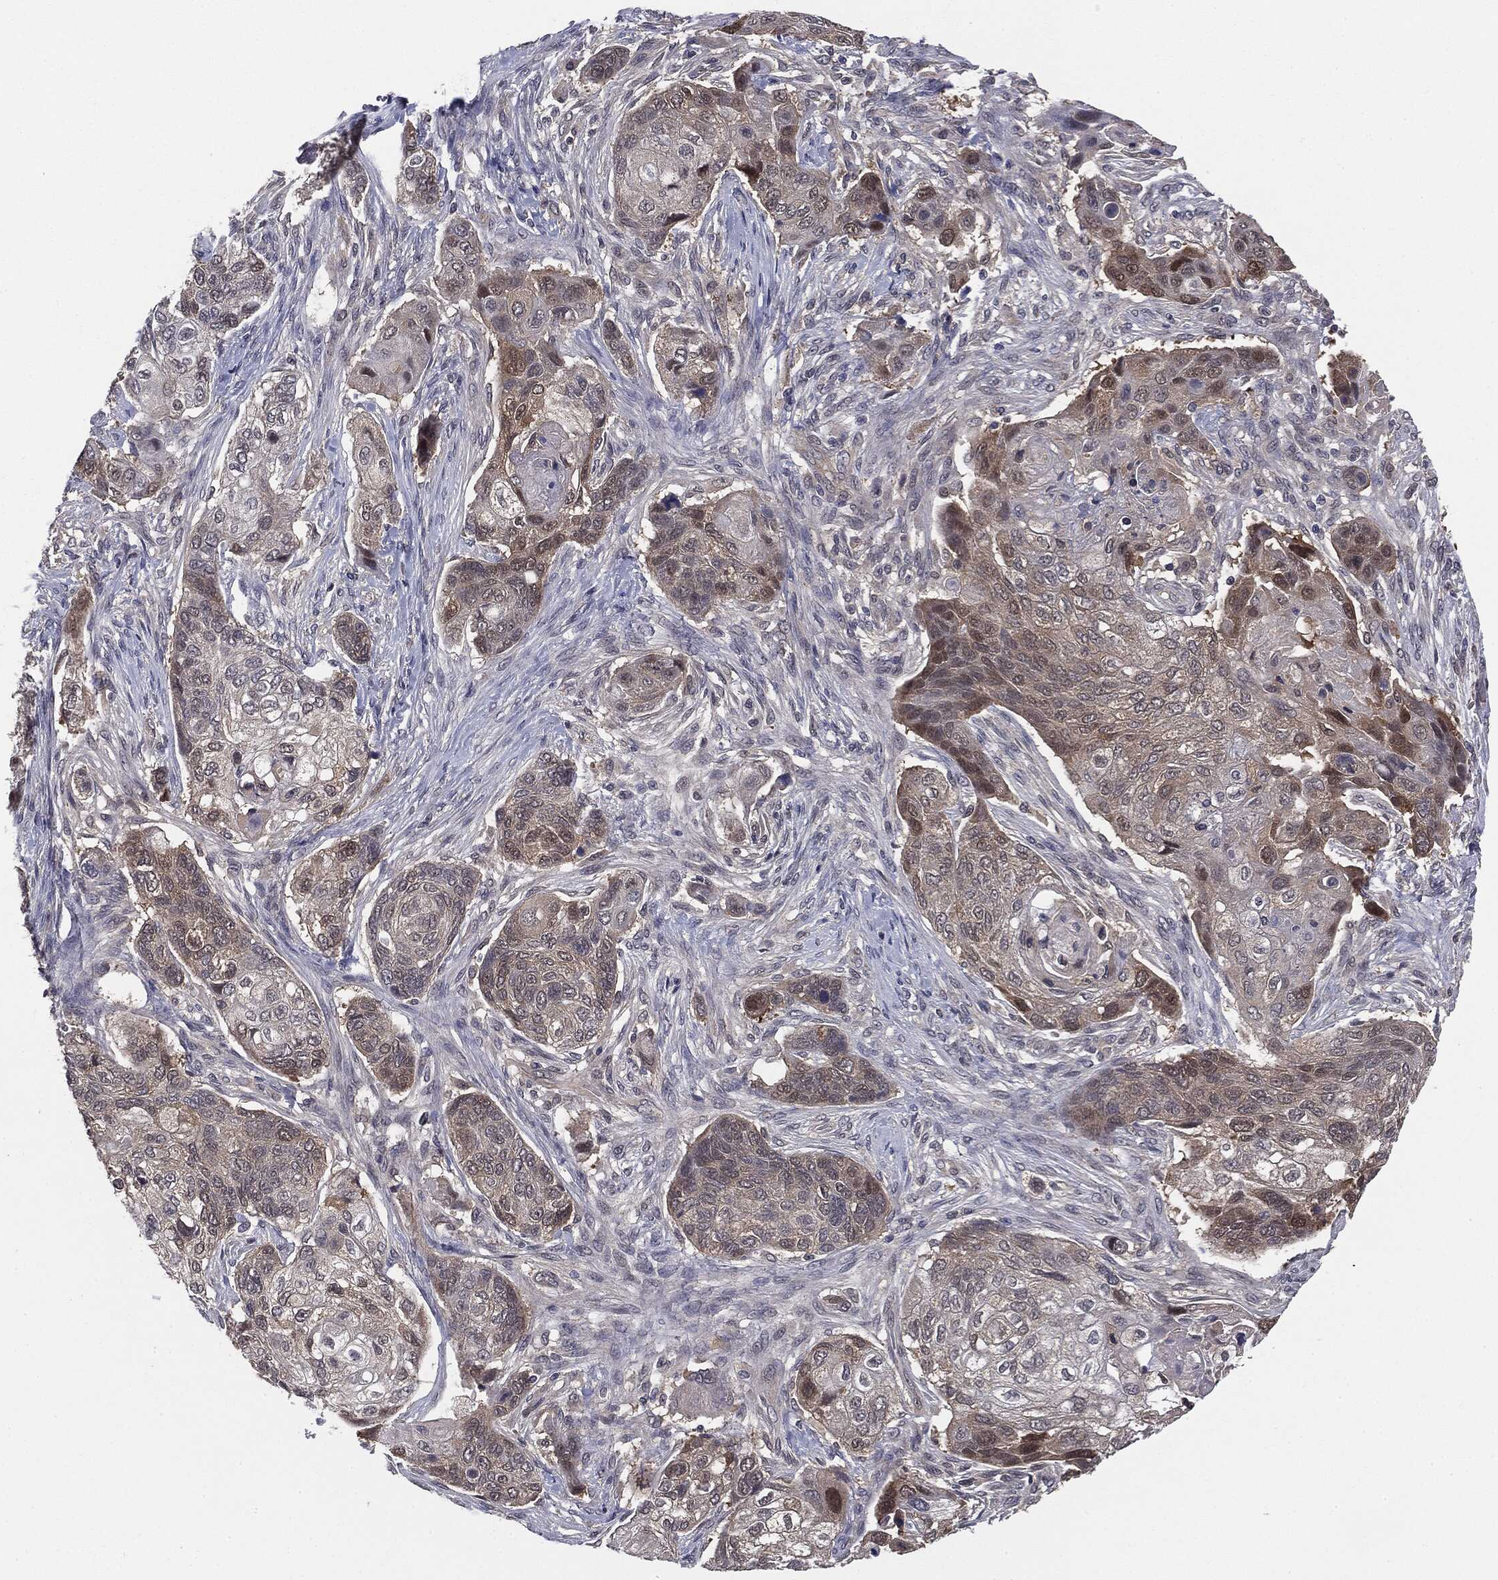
{"staining": {"intensity": "moderate", "quantity": "<25%", "location": "cytoplasmic/membranous"}, "tissue": "lung cancer", "cell_type": "Tumor cells", "image_type": "cancer", "snomed": [{"axis": "morphology", "description": "Normal tissue, NOS"}, {"axis": "morphology", "description": "Squamous cell carcinoma, NOS"}, {"axis": "topography", "description": "Bronchus"}, {"axis": "topography", "description": "Lung"}], "caption": "High-power microscopy captured an immunohistochemistry photomicrograph of lung cancer (squamous cell carcinoma), revealing moderate cytoplasmic/membranous expression in approximately <25% of tumor cells. (DAB (3,3'-diaminobenzidine) = brown stain, brightfield microscopy at high magnification).", "gene": "KRT7", "patient": {"sex": "male", "age": 69}}